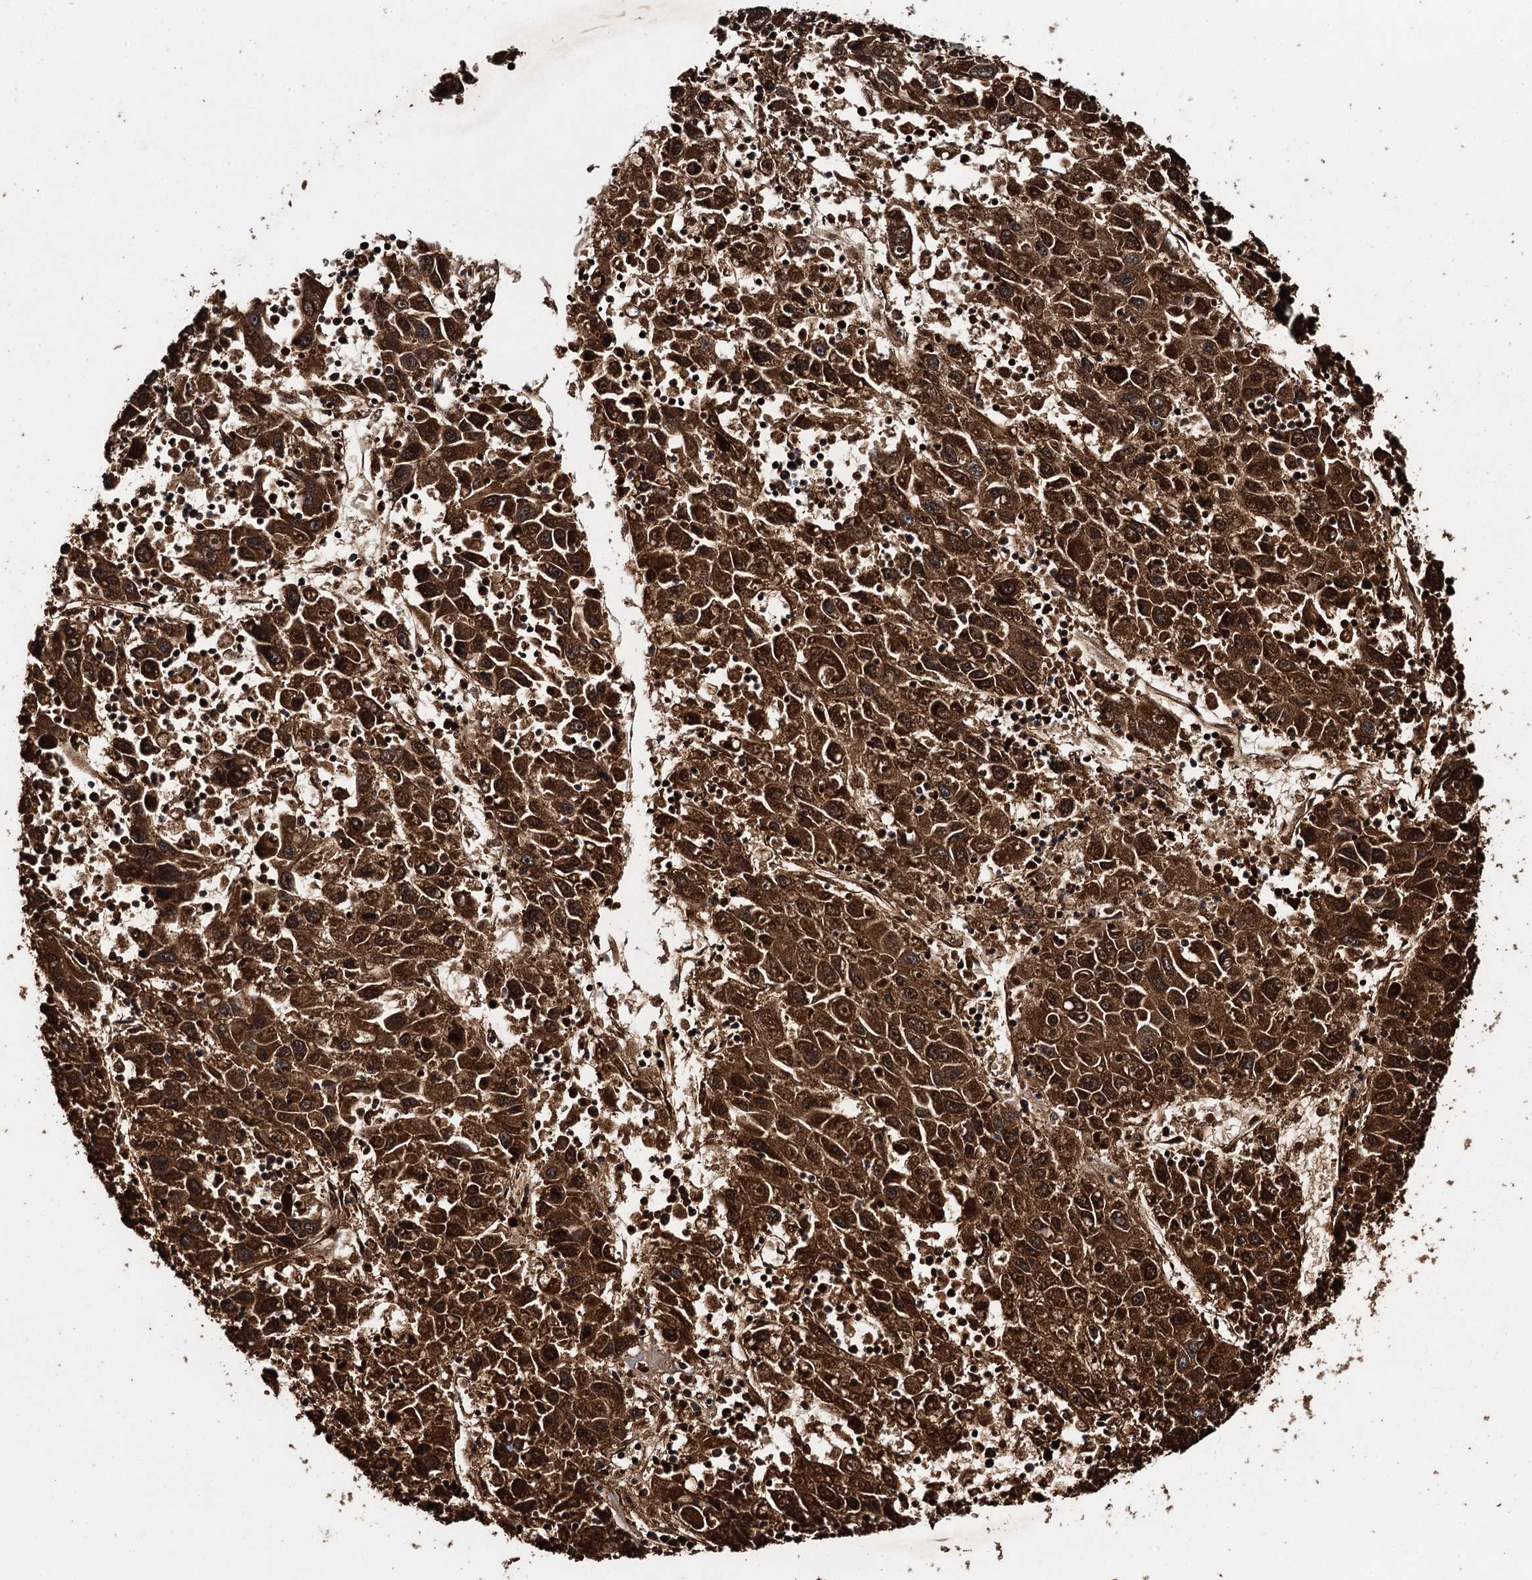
{"staining": {"intensity": "strong", "quantity": ">75%", "location": "cytoplasmic/membranous"}, "tissue": "liver cancer", "cell_type": "Tumor cells", "image_type": "cancer", "snomed": [{"axis": "morphology", "description": "Carcinoma, Hepatocellular, NOS"}, {"axis": "topography", "description": "Liver"}], "caption": "High-power microscopy captured an immunohistochemistry micrograph of liver cancer, revealing strong cytoplasmic/membranous staining in about >75% of tumor cells.", "gene": "SNX32", "patient": {"sex": "male", "age": 49}}